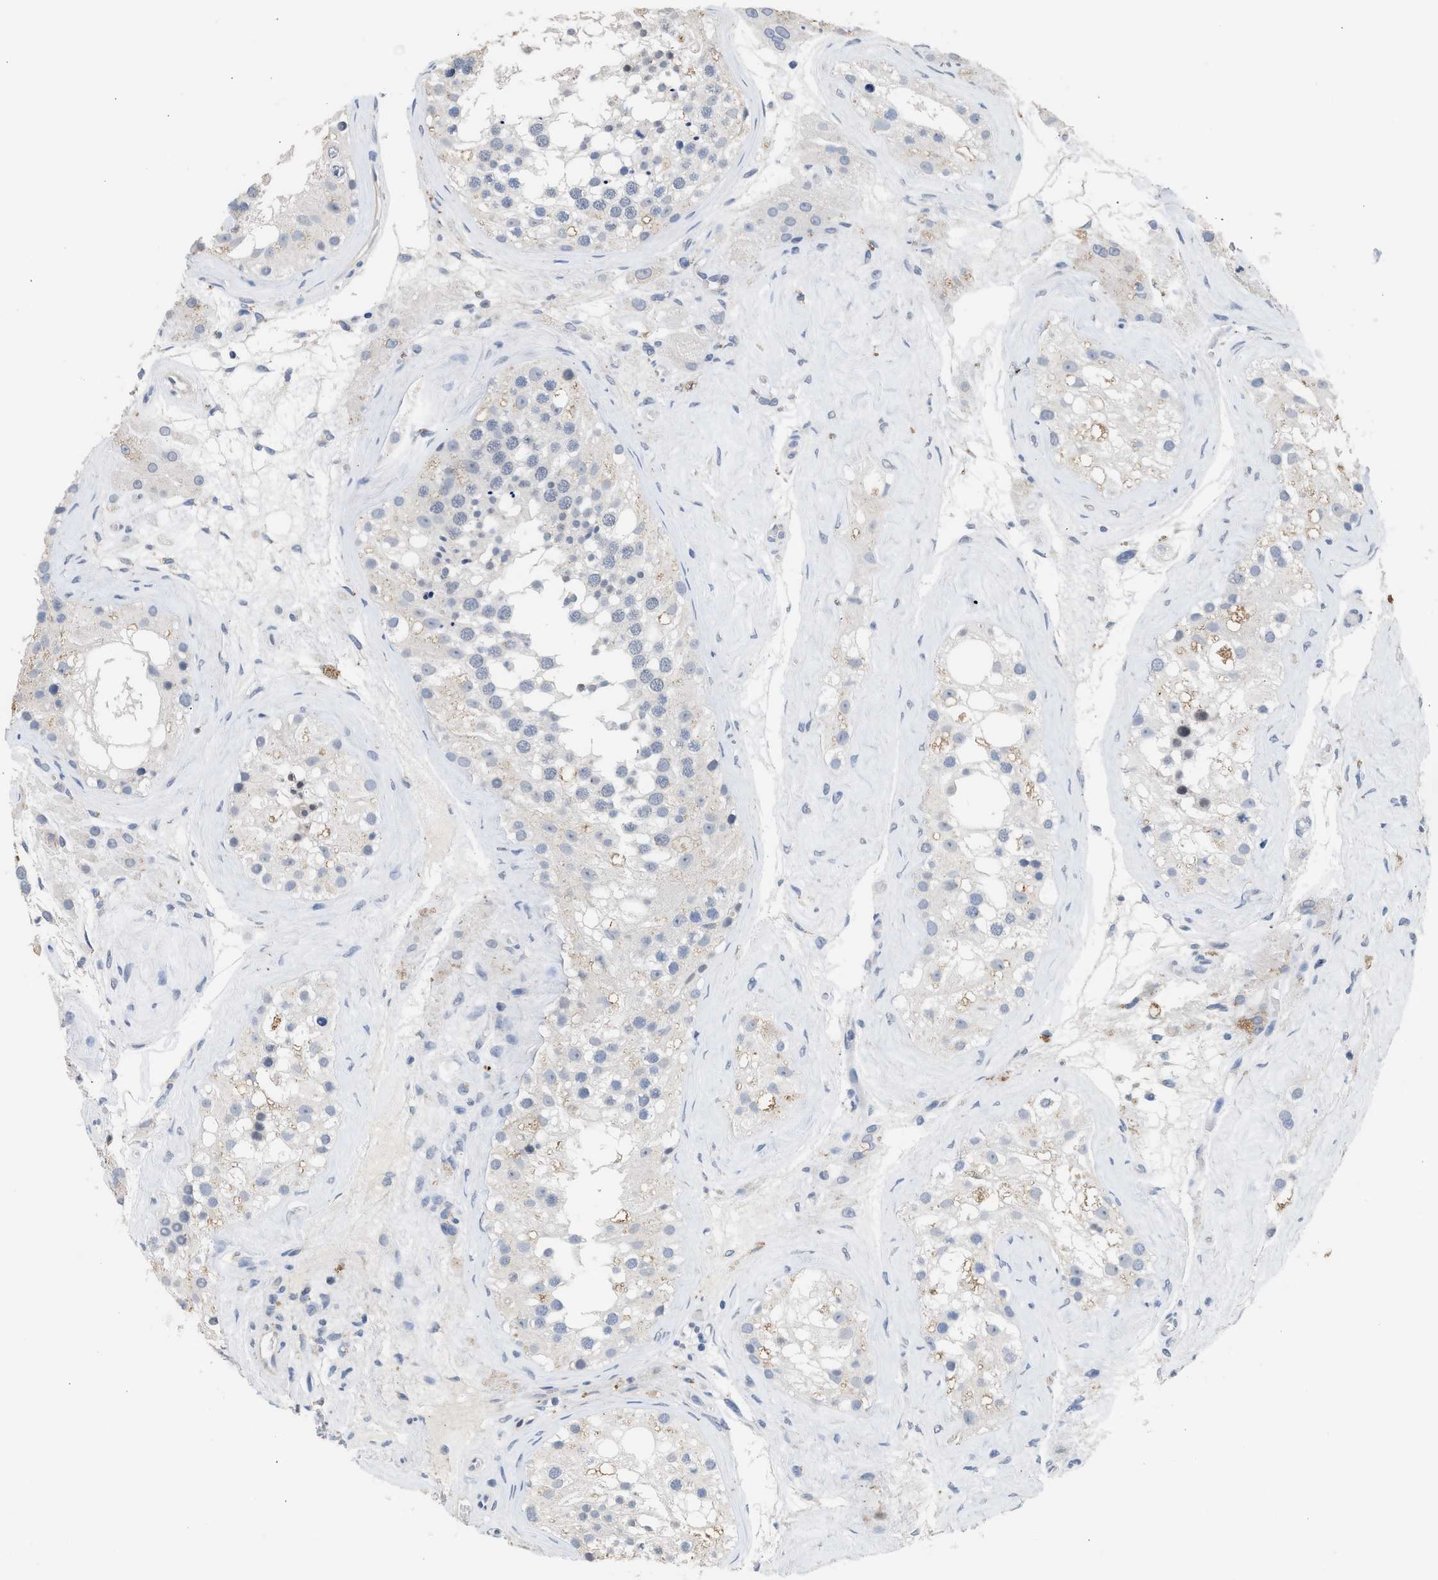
{"staining": {"intensity": "weak", "quantity": "<25%", "location": "cytoplasmic/membranous"}, "tissue": "testis", "cell_type": "Cells in seminiferous ducts", "image_type": "normal", "snomed": [{"axis": "morphology", "description": "Normal tissue, NOS"}, {"axis": "morphology", "description": "Seminoma, NOS"}, {"axis": "topography", "description": "Testis"}], "caption": "A high-resolution micrograph shows immunohistochemistry staining of unremarkable testis, which demonstrates no significant expression in cells in seminiferous ducts. Brightfield microscopy of IHC stained with DAB (3,3'-diaminobenzidine) (brown) and hematoxylin (blue), captured at high magnification.", "gene": "CSF3R", "patient": {"sex": "male", "age": 71}}